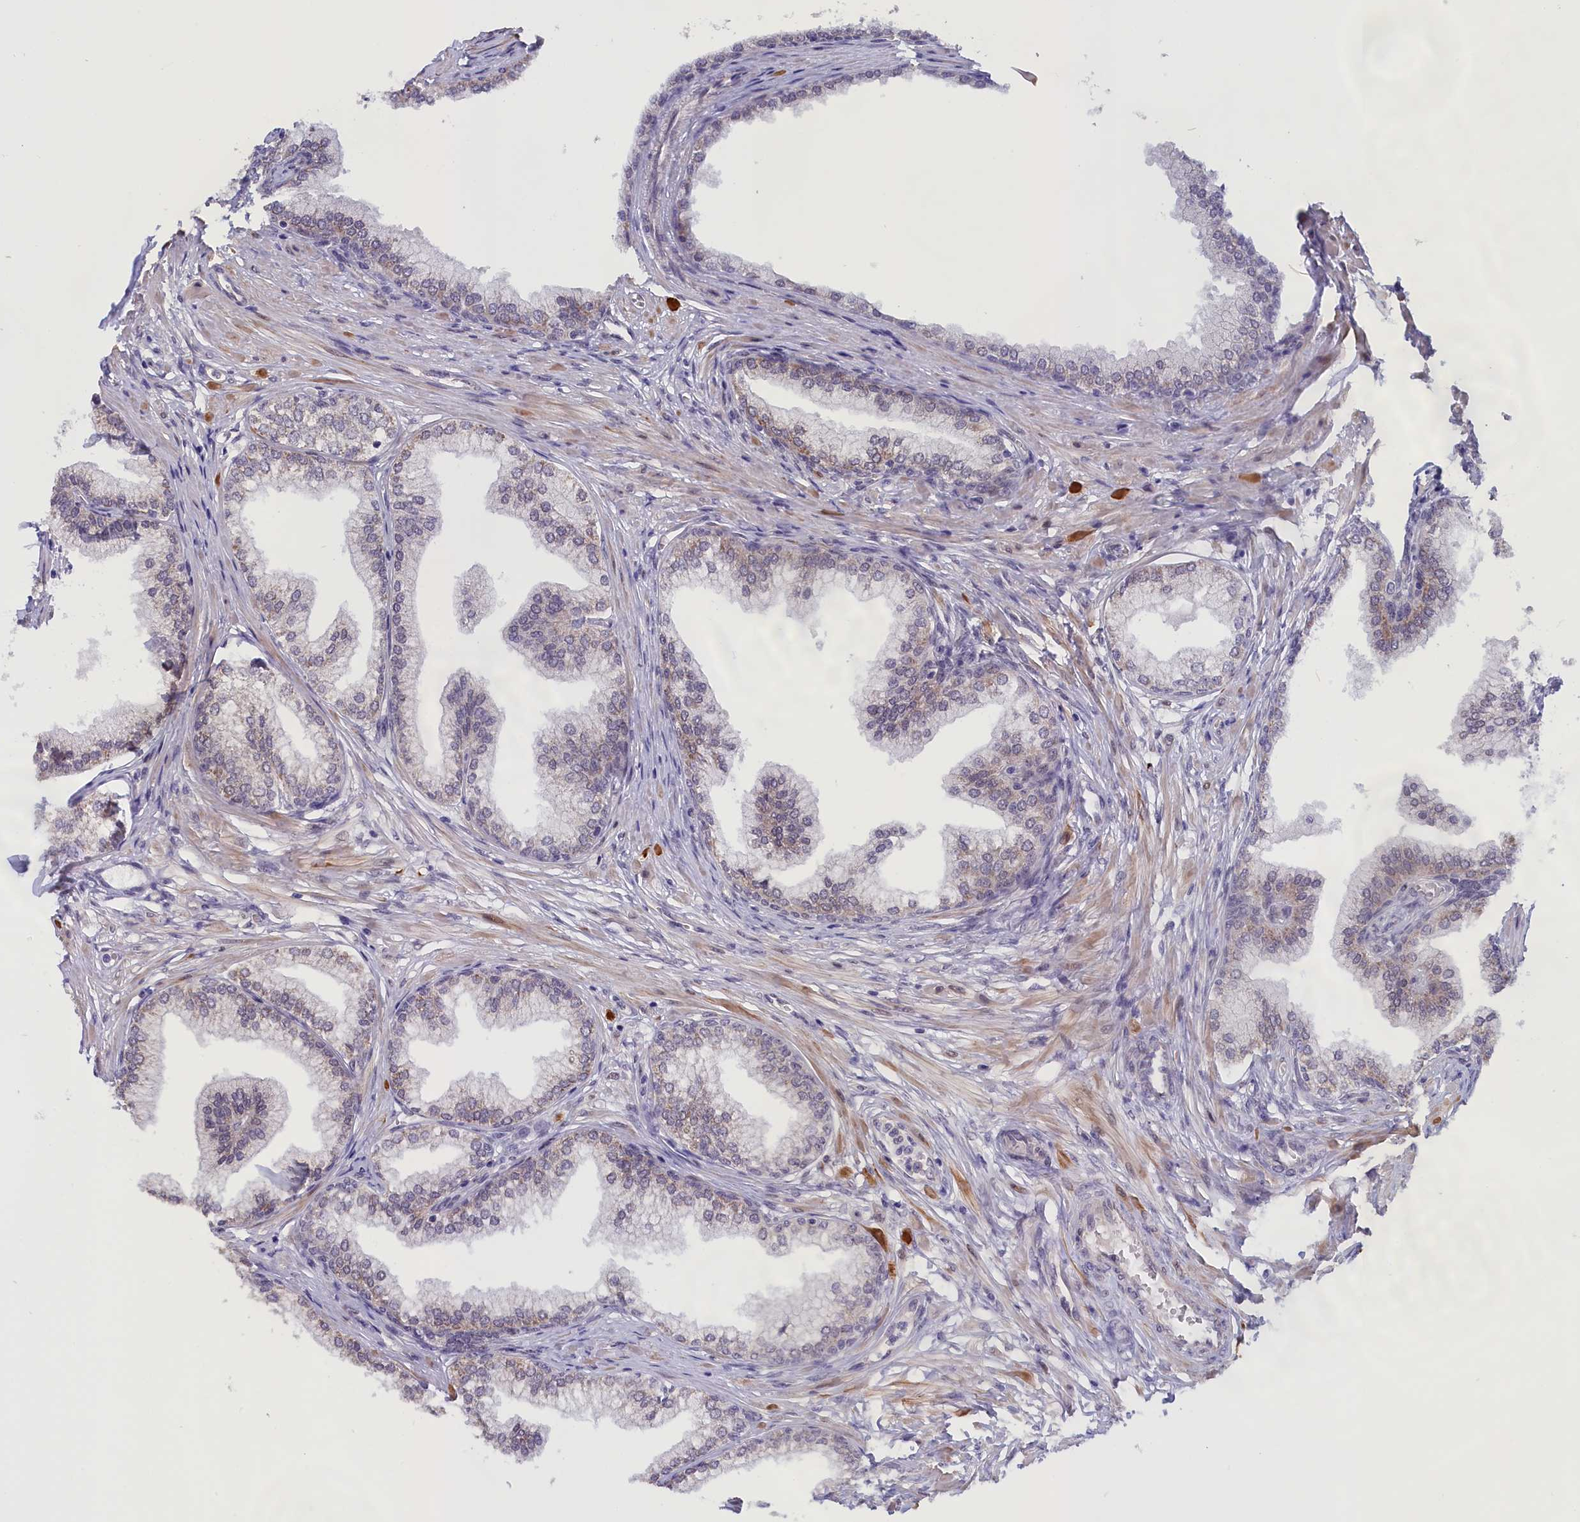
{"staining": {"intensity": "weak", "quantity": "<25%", "location": "cytoplasmic/membranous"}, "tissue": "prostate", "cell_type": "Glandular cells", "image_type": "normal", "snomed": [{"axis": "morphology", "description": "Normal tissue, NOS"}, {"axis": "morphology", "description": "Urothelial carcinoma, Low grade"}, {"axis": "topography", "description": "Urinary bladder"}, {"axis": "topography", "description": "Prostate"}], "caption": "The photomicrograph shows no staining of glandular cells in normal prostate.", "gene": "IGFALS", "patient": {"sex": "male", "age": 60}}